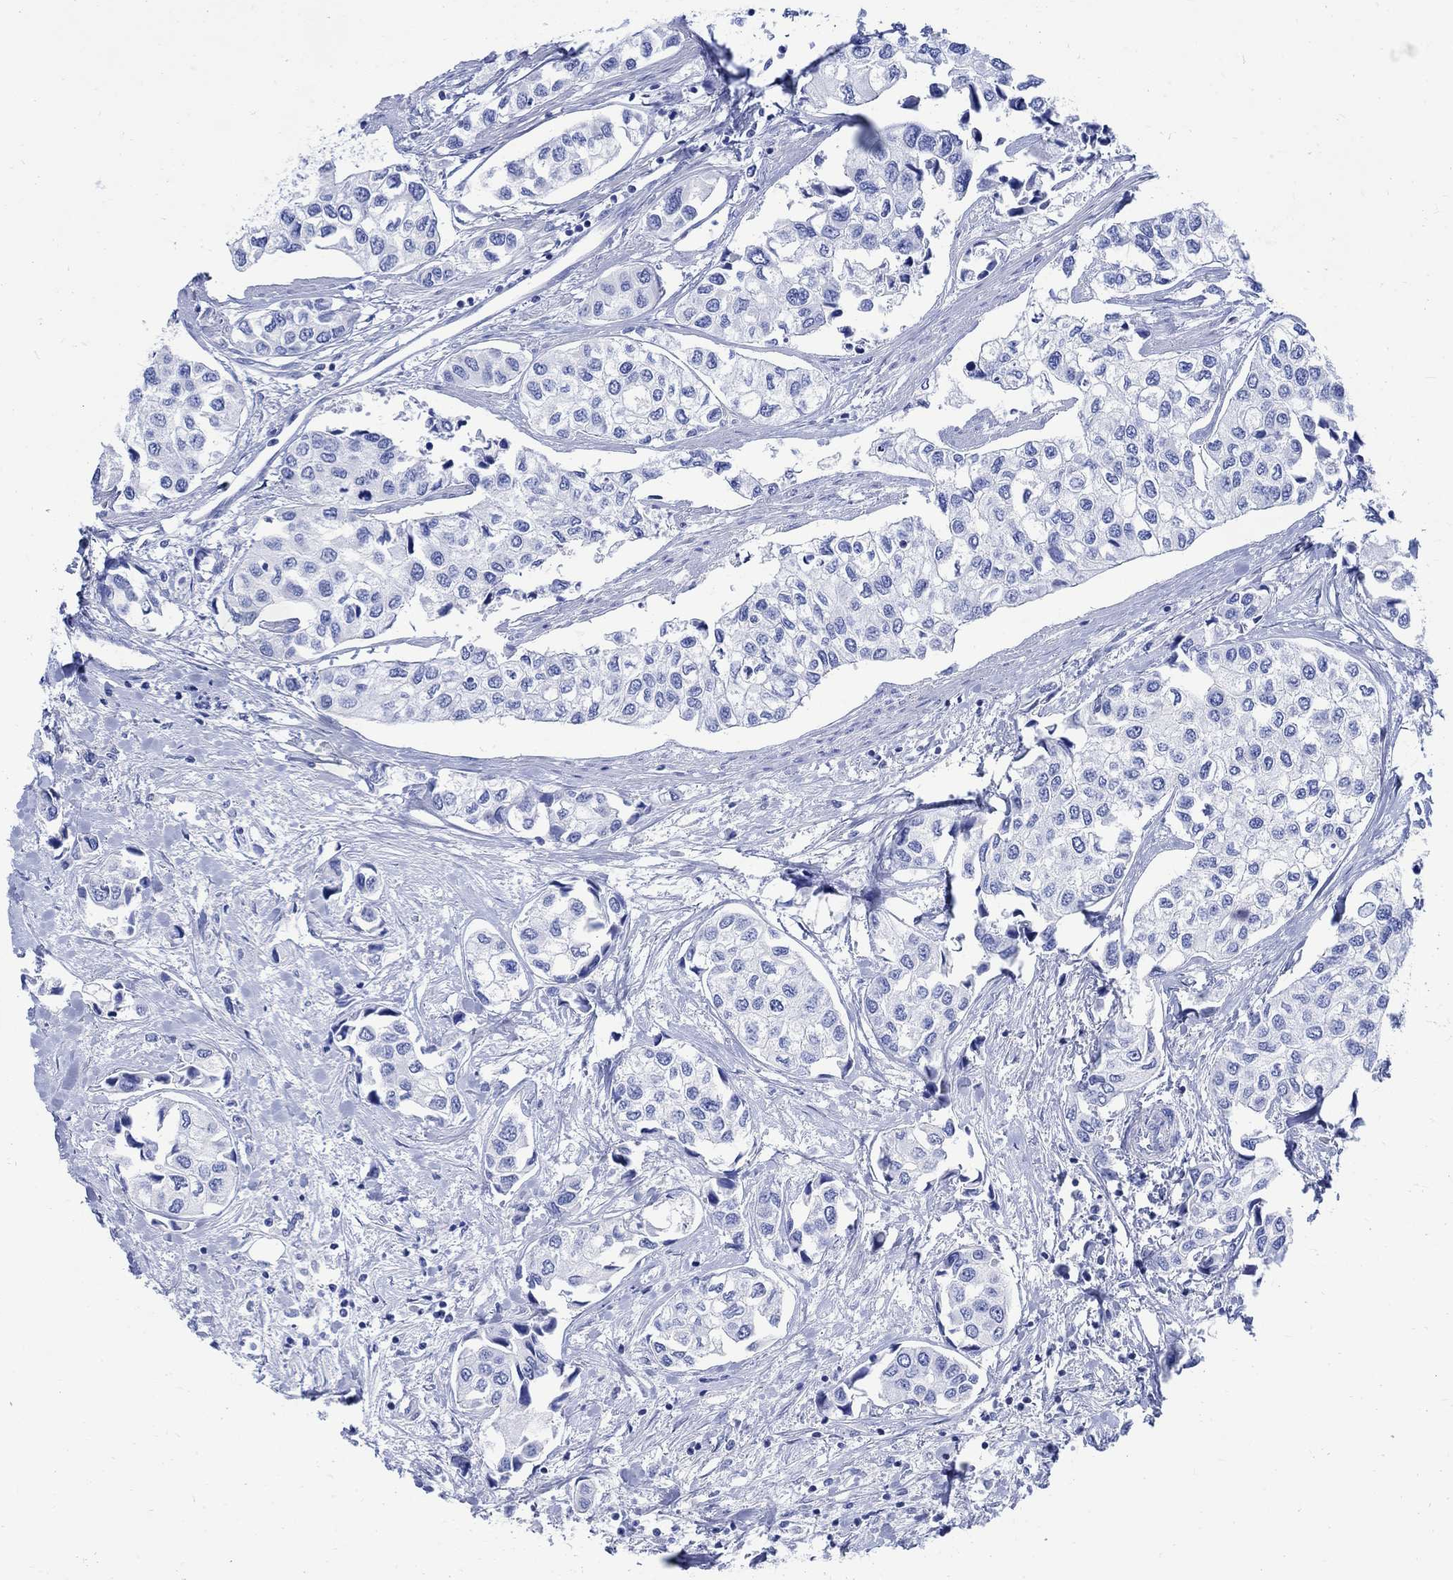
{"staining": {"intensity": "negative", "quantity": "none", "location": "none"}, "tissue": "urothelial cancer", "cell_type": "Tumor cells", "image_type": "cancer", "snomed": [{"axis": "morphology", "description": "Urothelial carcinoma, High grade"}, {"axis": "topography", "description": "Urinary bladder"}], "caption": "Photomicrograph shows no significant protein positivity in tumor cells of urothelial cancer.", "gene": "CPLX2", "patient": {"sex": "male", "age": 73}}